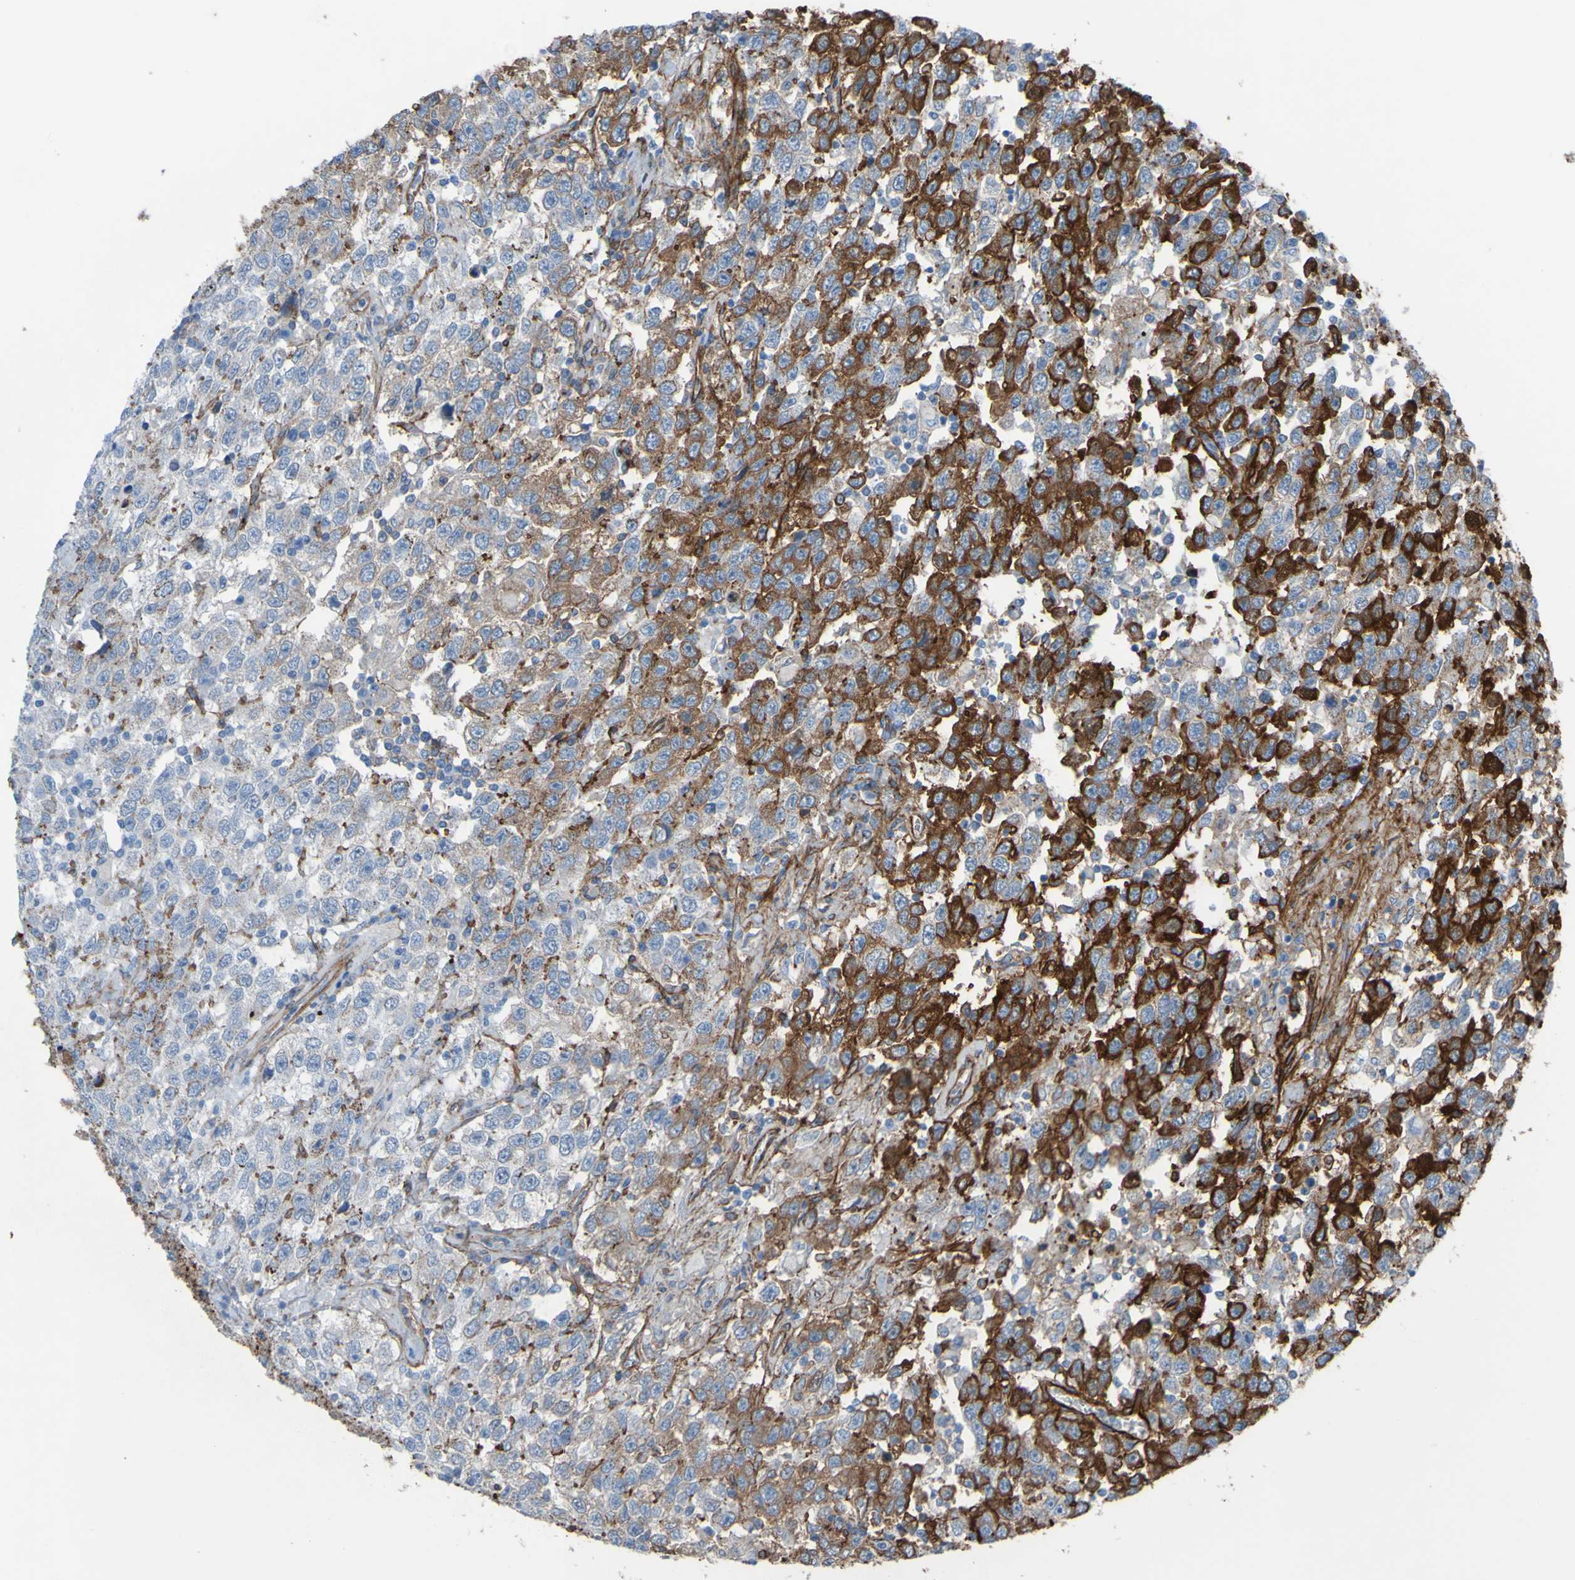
{"staining": {"intensity": "strong", "quantity": "25%-75%", "location": "cytoplasmic/membranous"}, "tissue": "testis cancer", "cell_type": "Tumor cells", "image_type": "cancer", "snomed": [{"axis": "morphology", "description": "Seminoma, NOS"}, {"axis": "topography", "description": "Testis"}], "caption": "Protein expression analysis of testis seminoma demonstrates strong cytoplasmic/membranous positivity in about 25%-75% of tumor cells. (Stains: DAB in brown, nuclei in blue, Microscopy: brightfield microscopy at high magnification).", "gene": "COL4A2", "patient": {"sex": "male", "age": 41}}